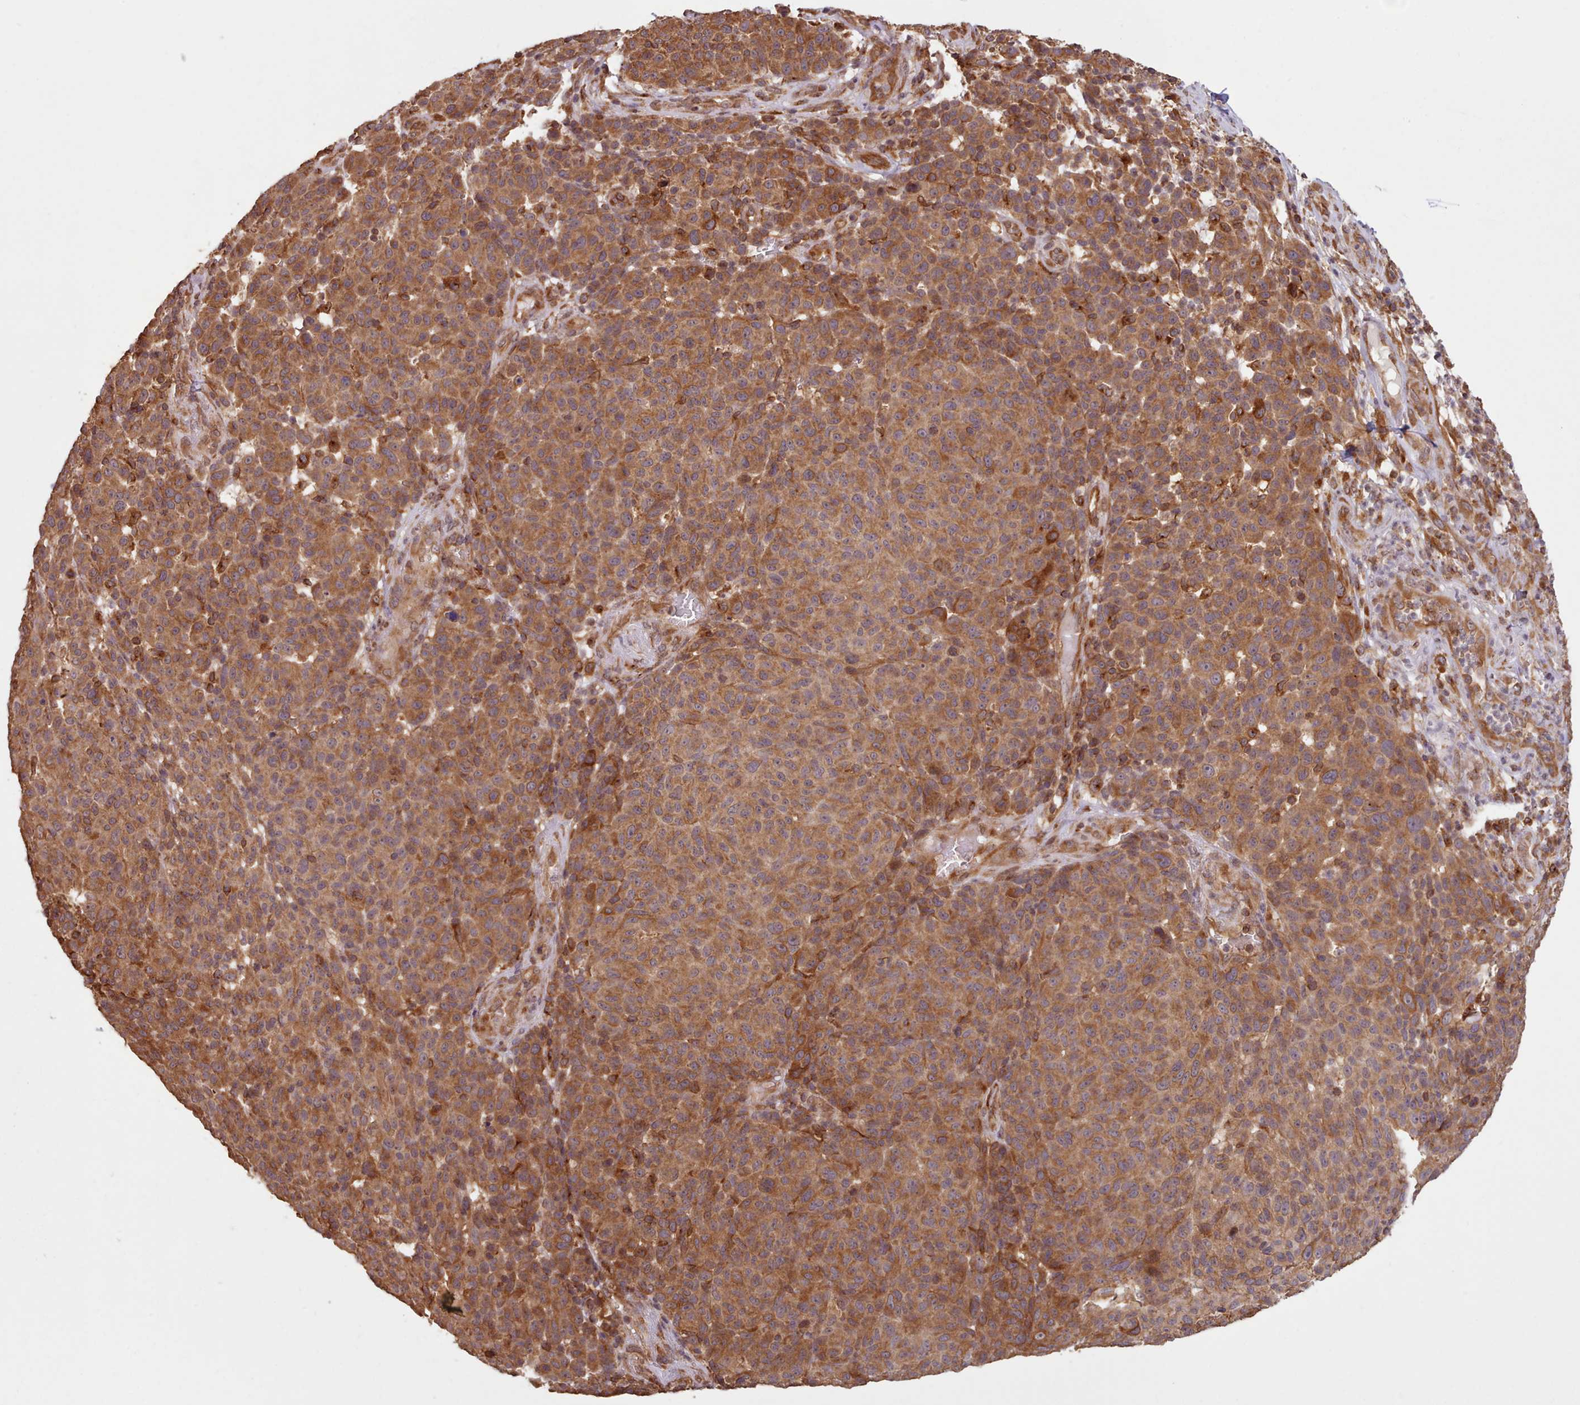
{"staining": {"intensity": "moderate", "quantity": ">75%", "location": "cytoplasmic/membranous"}, "tissue": "melanoma", "cell_type": "Tumor cells", "image_type": "cancer", "snomed": [{"axis": "morphology", "description": "Malignant melanoma, NOS"}, {"axis": "topography", "description": "Skin"}], "caption": "Moderate cytoplasmic/membranous expression is seen in approximately >75% of tumor cells in melanoma.", "gene": "CRYBG1", "patient": {"sex": "male", "age": 49}}